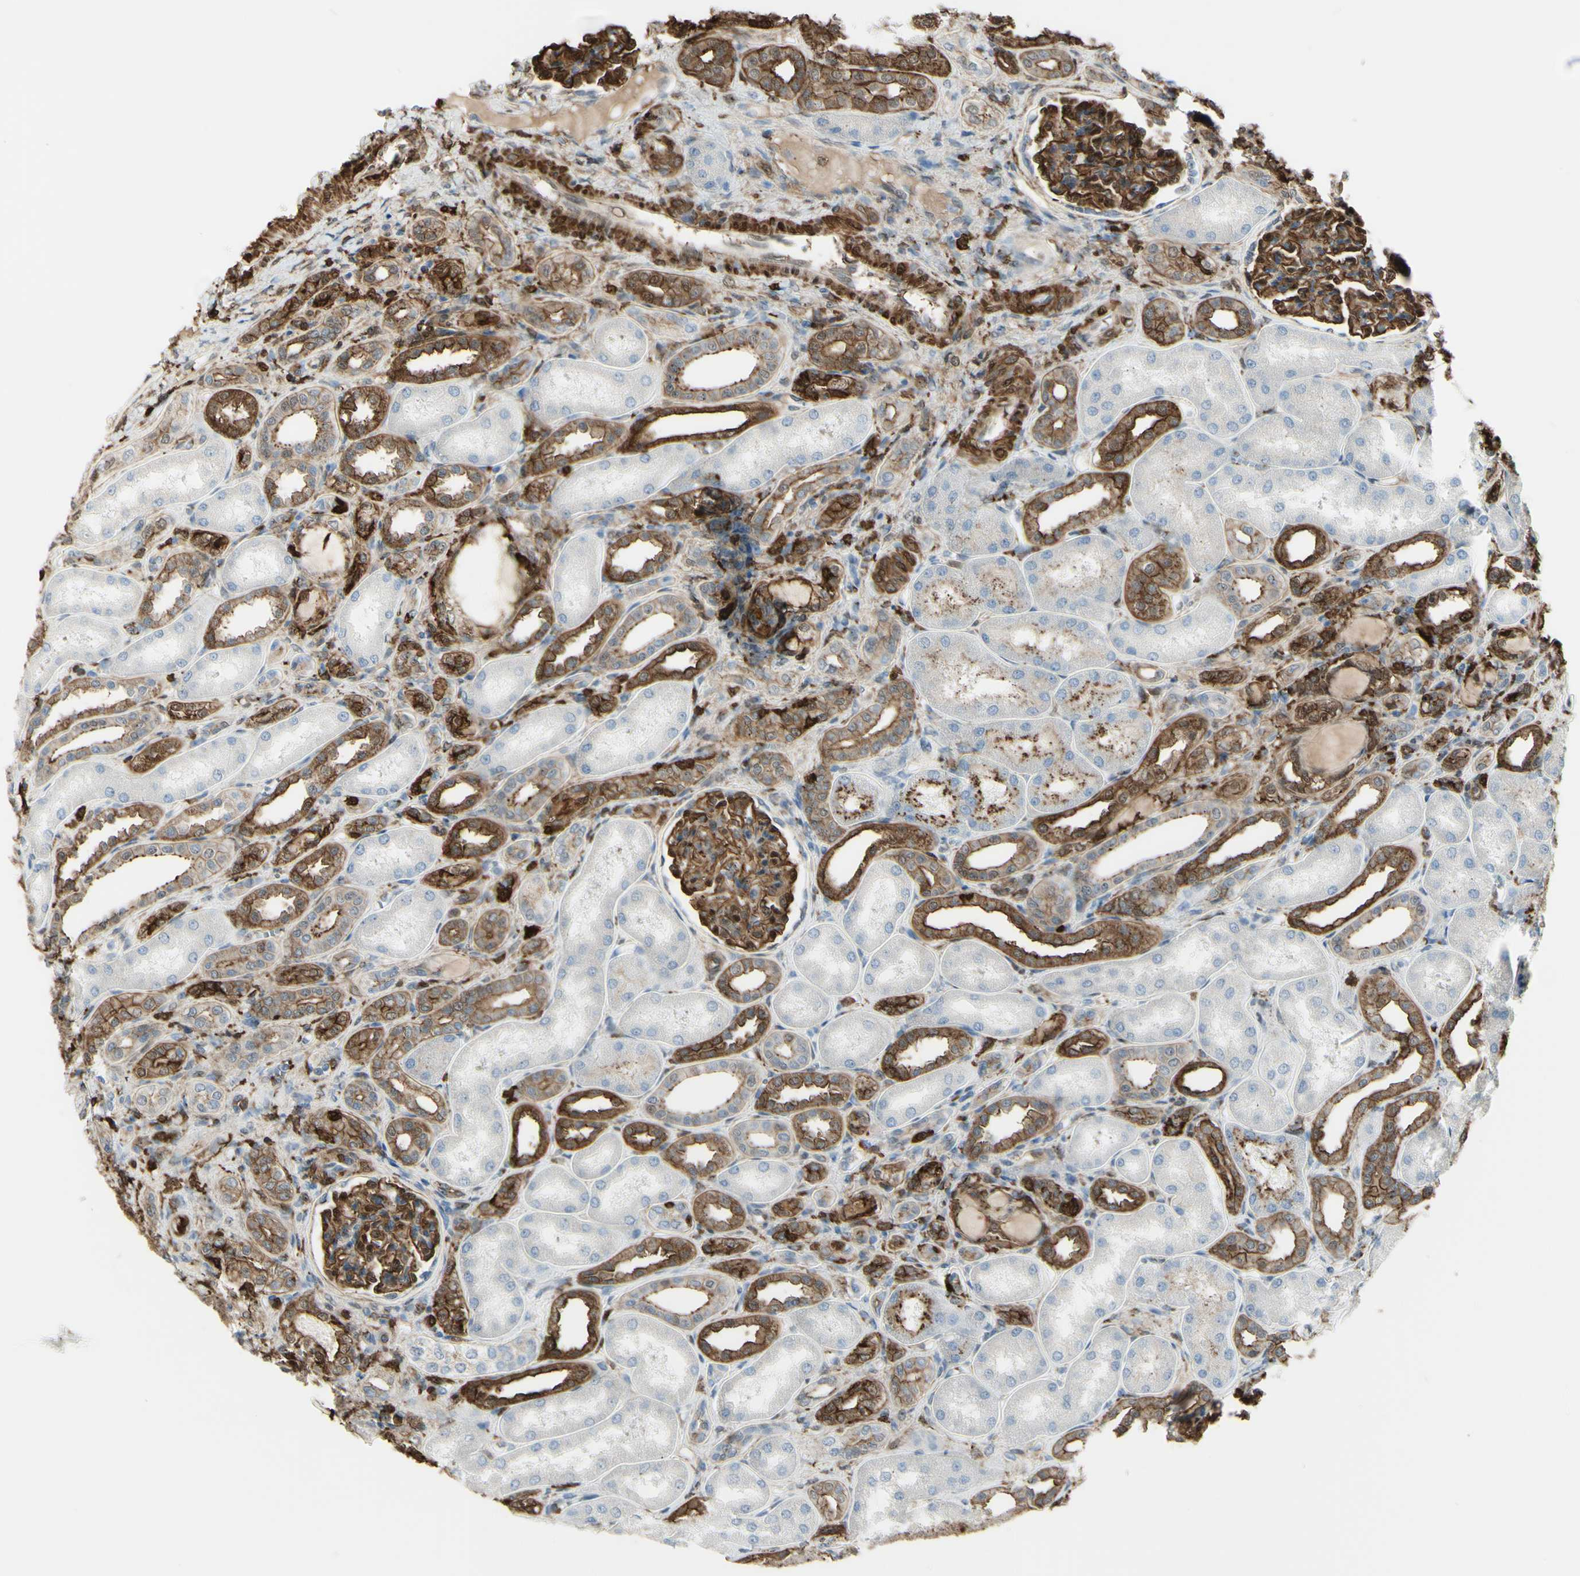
{"staining": {"intensity": "moderate", "quantity": ">75%", "location": "cytoplasmic/membranous"}, "tissue": "kidney", "cell_type": "Cells in glomeruli", "image_type": "normal", "snomed": [{"axis": "morphology", "description": "Normal tissue, NOS"}, {"axis": "topography", "description": "Kidney"}], "caption": "Normal kidney shows moderate cytoplasmic/membranous staining in approximately >75% of cells in glomeruli, visualized by immunohistochemistry. The protein is shown in brown color, while the nuclei are stained blue.", "gene": "GSN", "patient": {"sex": "male", "age": 7}}